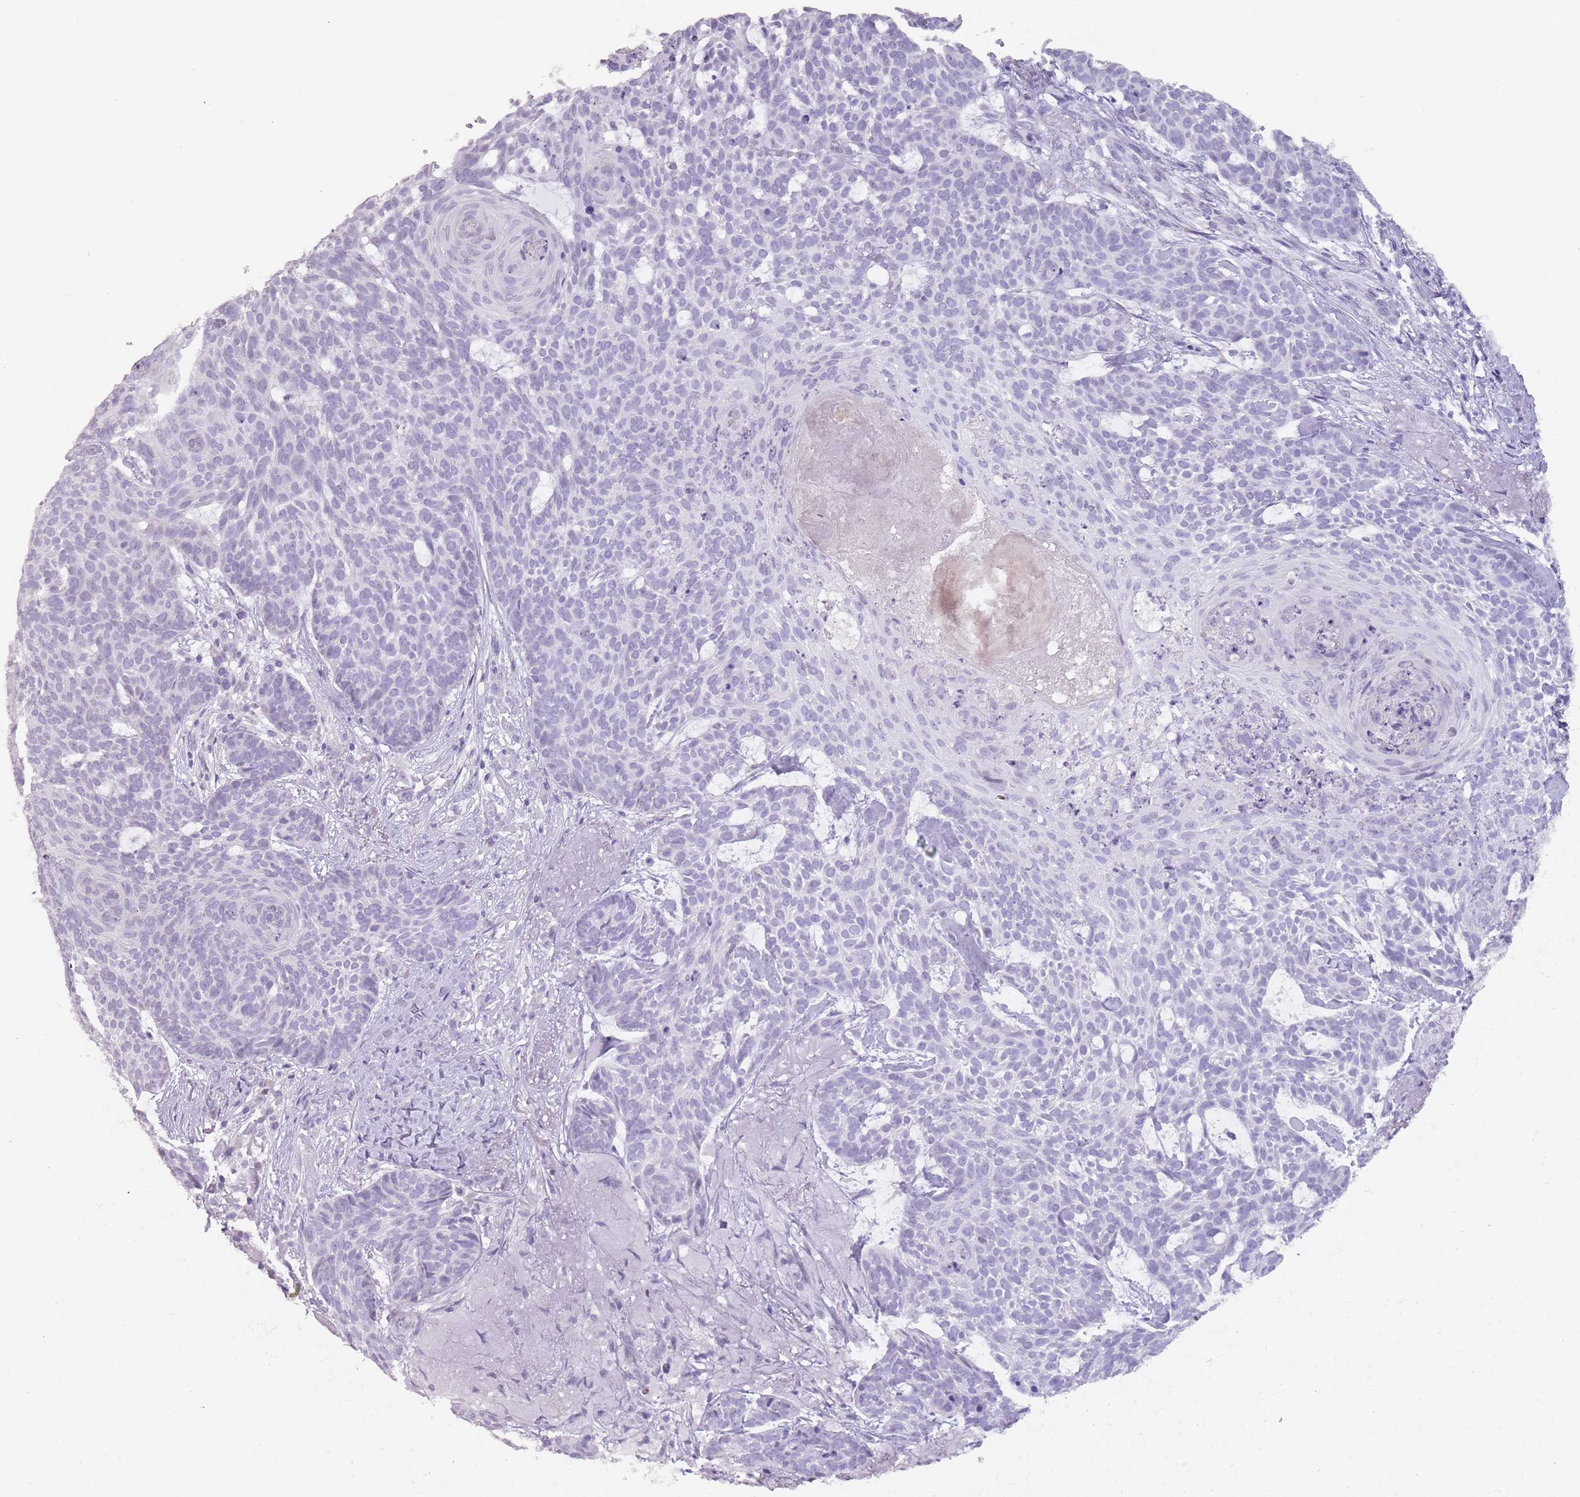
{"staining": {"intensity": "negative", "quantity": "none", "location": "none"}, "tissue": "skin cancer", "cell_type": "Tumor cells", "image_type": "cancer", "snomed": [{"axis": "morphology", "description": "Basal cell carcinoma"}, {"axis": "topography", "description": "Skin"}], "caption": "An IHC image of skin cancer (basal cell carcinoma) is shown. There is no staining in tumor cells of skin cancer (basal cell carcinoma). Brightfield microscopy of immunohistochemistry (IHC) stained with DAB (3,3'-diaminobenzidine) (brown) and hematoxylin (blue), captured at high magnification.", "gene": "DDX4", "patient": {"sex": "female", "age": 89}}